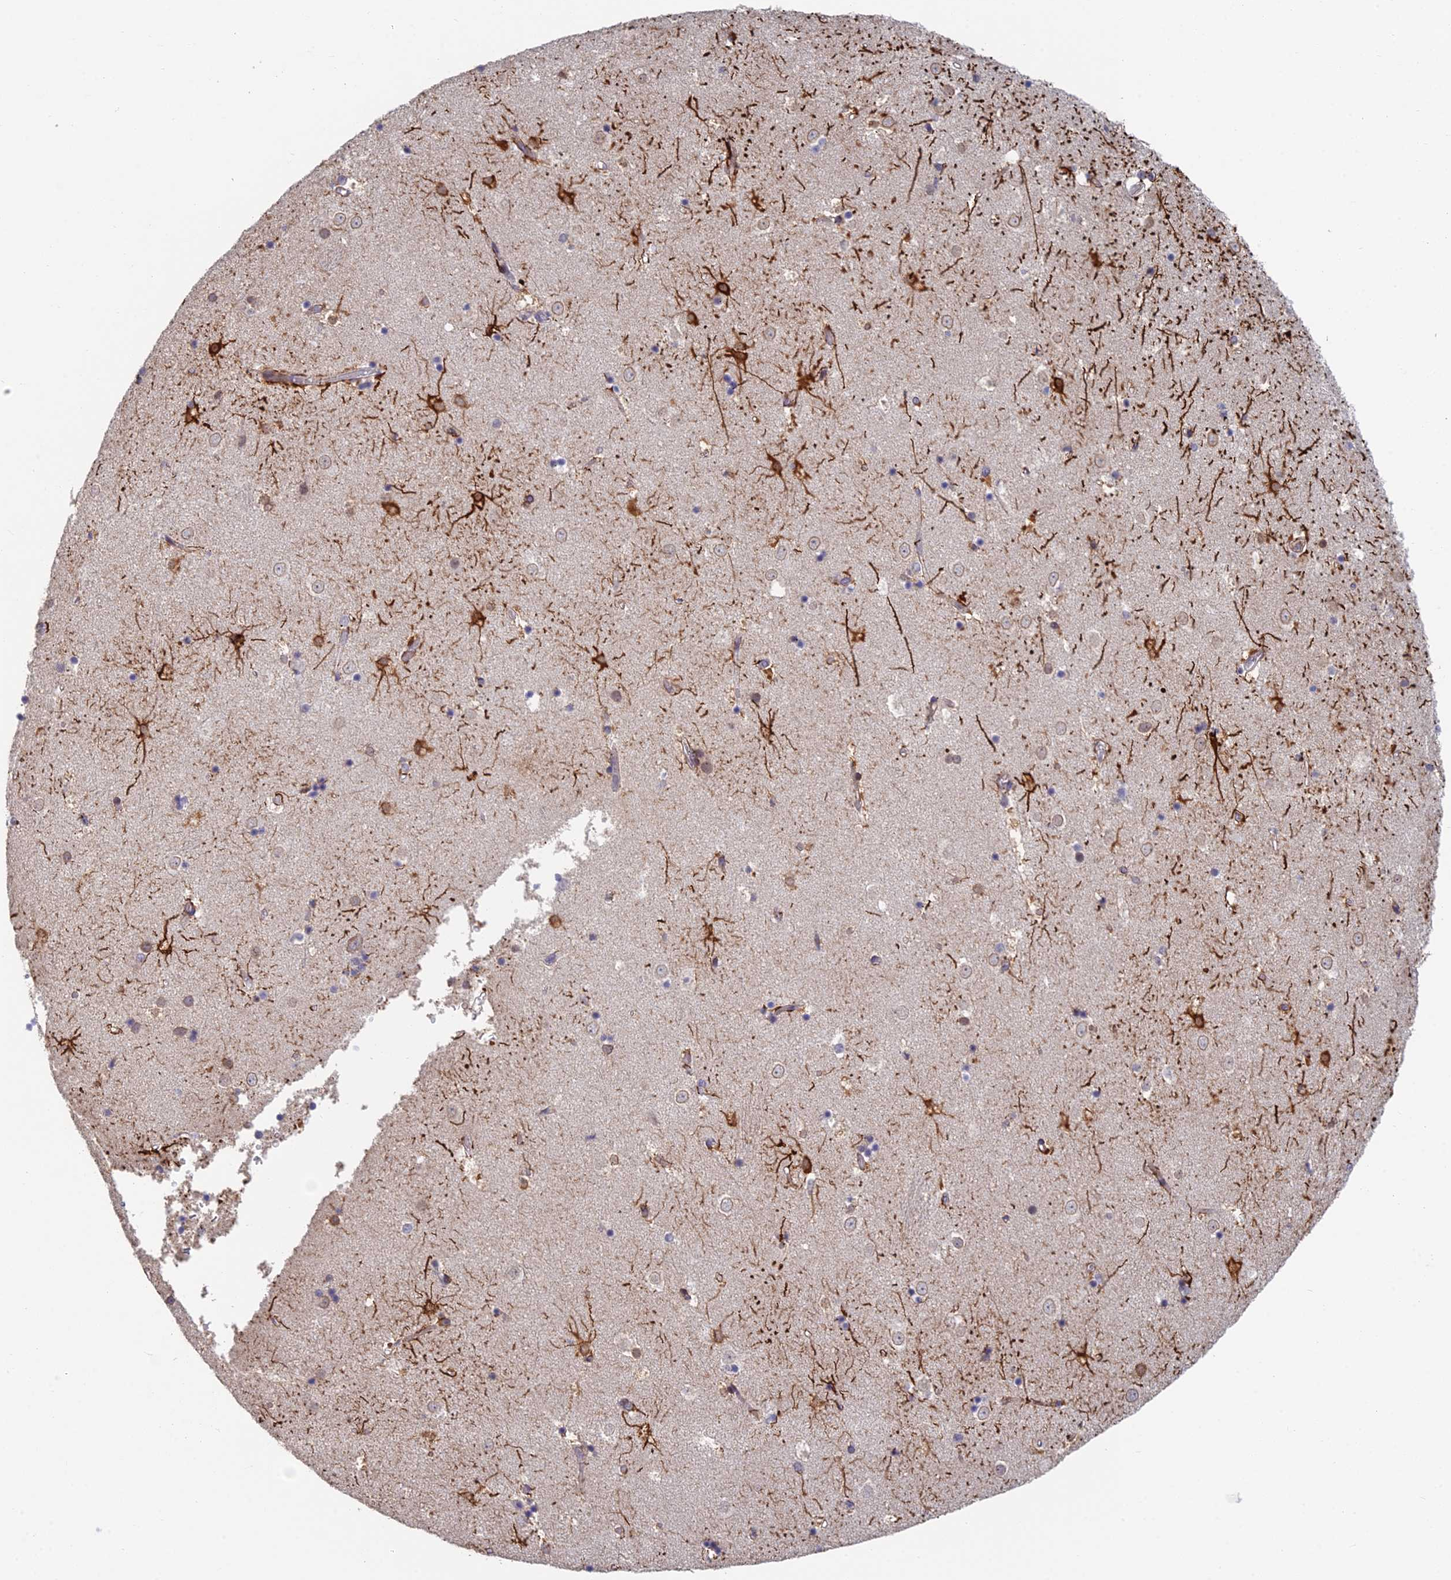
{"staining": {"intensity": "negative", "quantity": "none", "location": "none"}, "tissue": "caudate", "cell_type": "Glial cells", "image_type": "normal", "snomed": [{"axis": "morphology", "description": "Normal tissue, NOS"}, {"axis": "topography", "description": "Lateral ventricle wall"}], "caption": "Immunohistochemistry photomicrograph of normal caudate stained for a protein (brown), which displays no staining in glial cells. Nuclei are stained in blue.", "gene": "PPP1R26", "patient": {"sex": "female", "age": 52}}